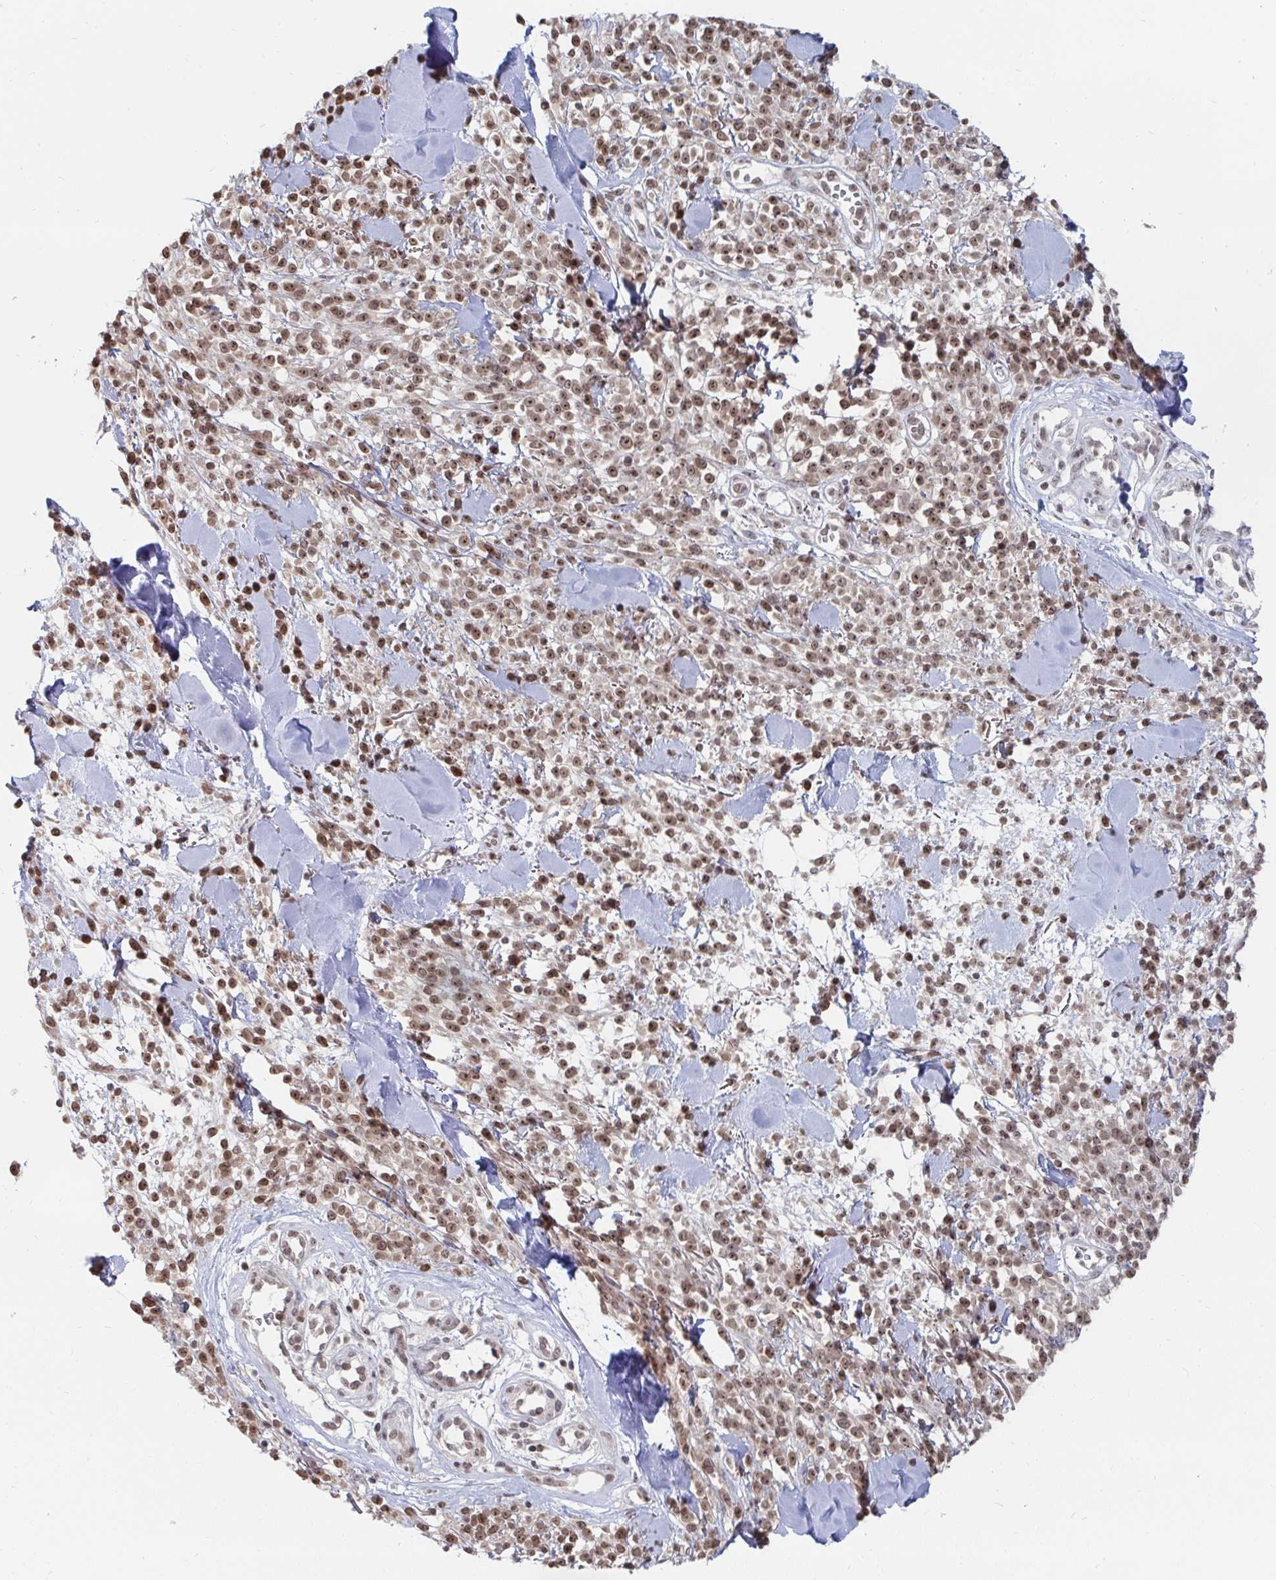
{"staining": {"intensity": "moderate", "quantity": ">75%", "location": "nuclear"}, "tissue": "melanoma", "cell_type": "Tumor cells", "image_type": "cancer", "snomed": [{"axis": "morphology", "description": "Malignant melanoma, NOS"}, {"axis": "topography", "description": "Skin"}, {"axis": "topography", "description": "Skin of trunk"}], "caption": "A brown stain shows moderate nuclear expression of a protein in human malignant melanoma tumor cells.", "gene": "TRIP12", "patient": {"sex": "male", "age": 74}}